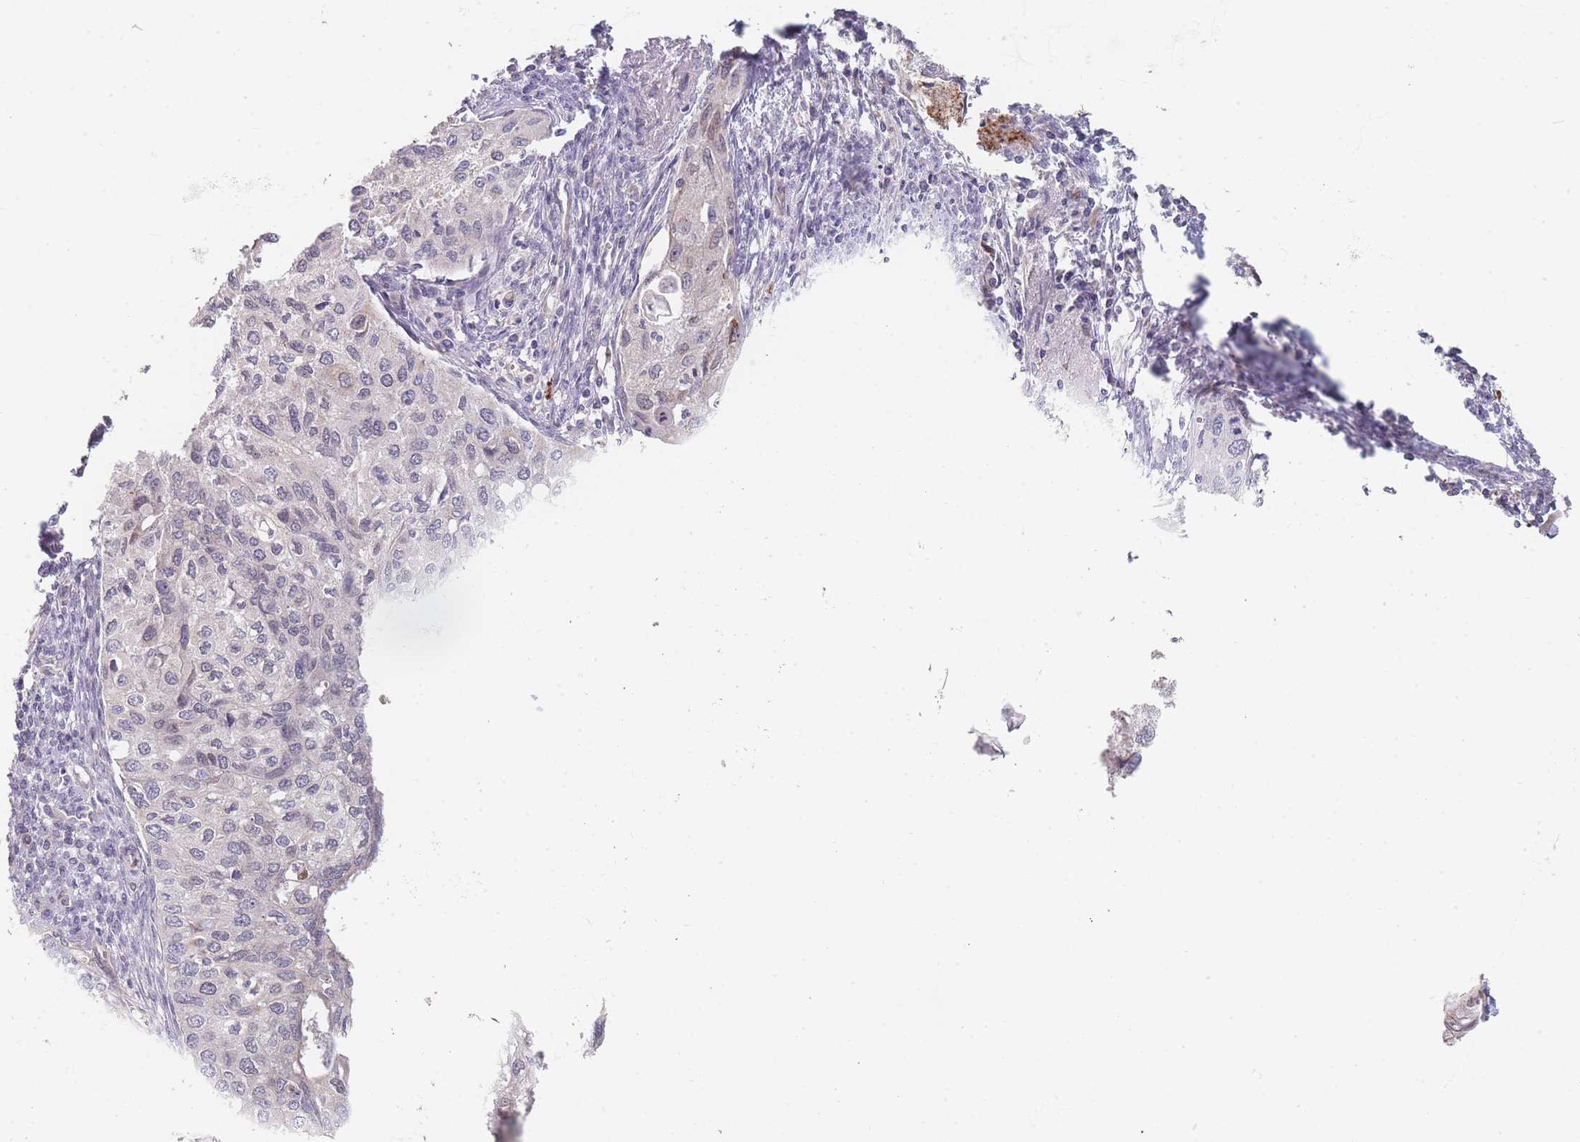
{"staining": {"intensity": "negative", "quantity": "none", "location": "none"}, "tissue": "cervical cancer", "cell_type": "Tumor cells", "image_type": "cancer", "snomed": [{"axis": "morphology", "description": "Squamous cell carcinoma, NOS"}, {"axis": "topography", "description": "Cervix"}], "caption": "Human cervical cancer (squamous cell carcinoma) stained for a protein using IHC displays no positivity in tumor cells.", "gene": "SMPD4", "patient": {"sex": "female", "age": 67}}